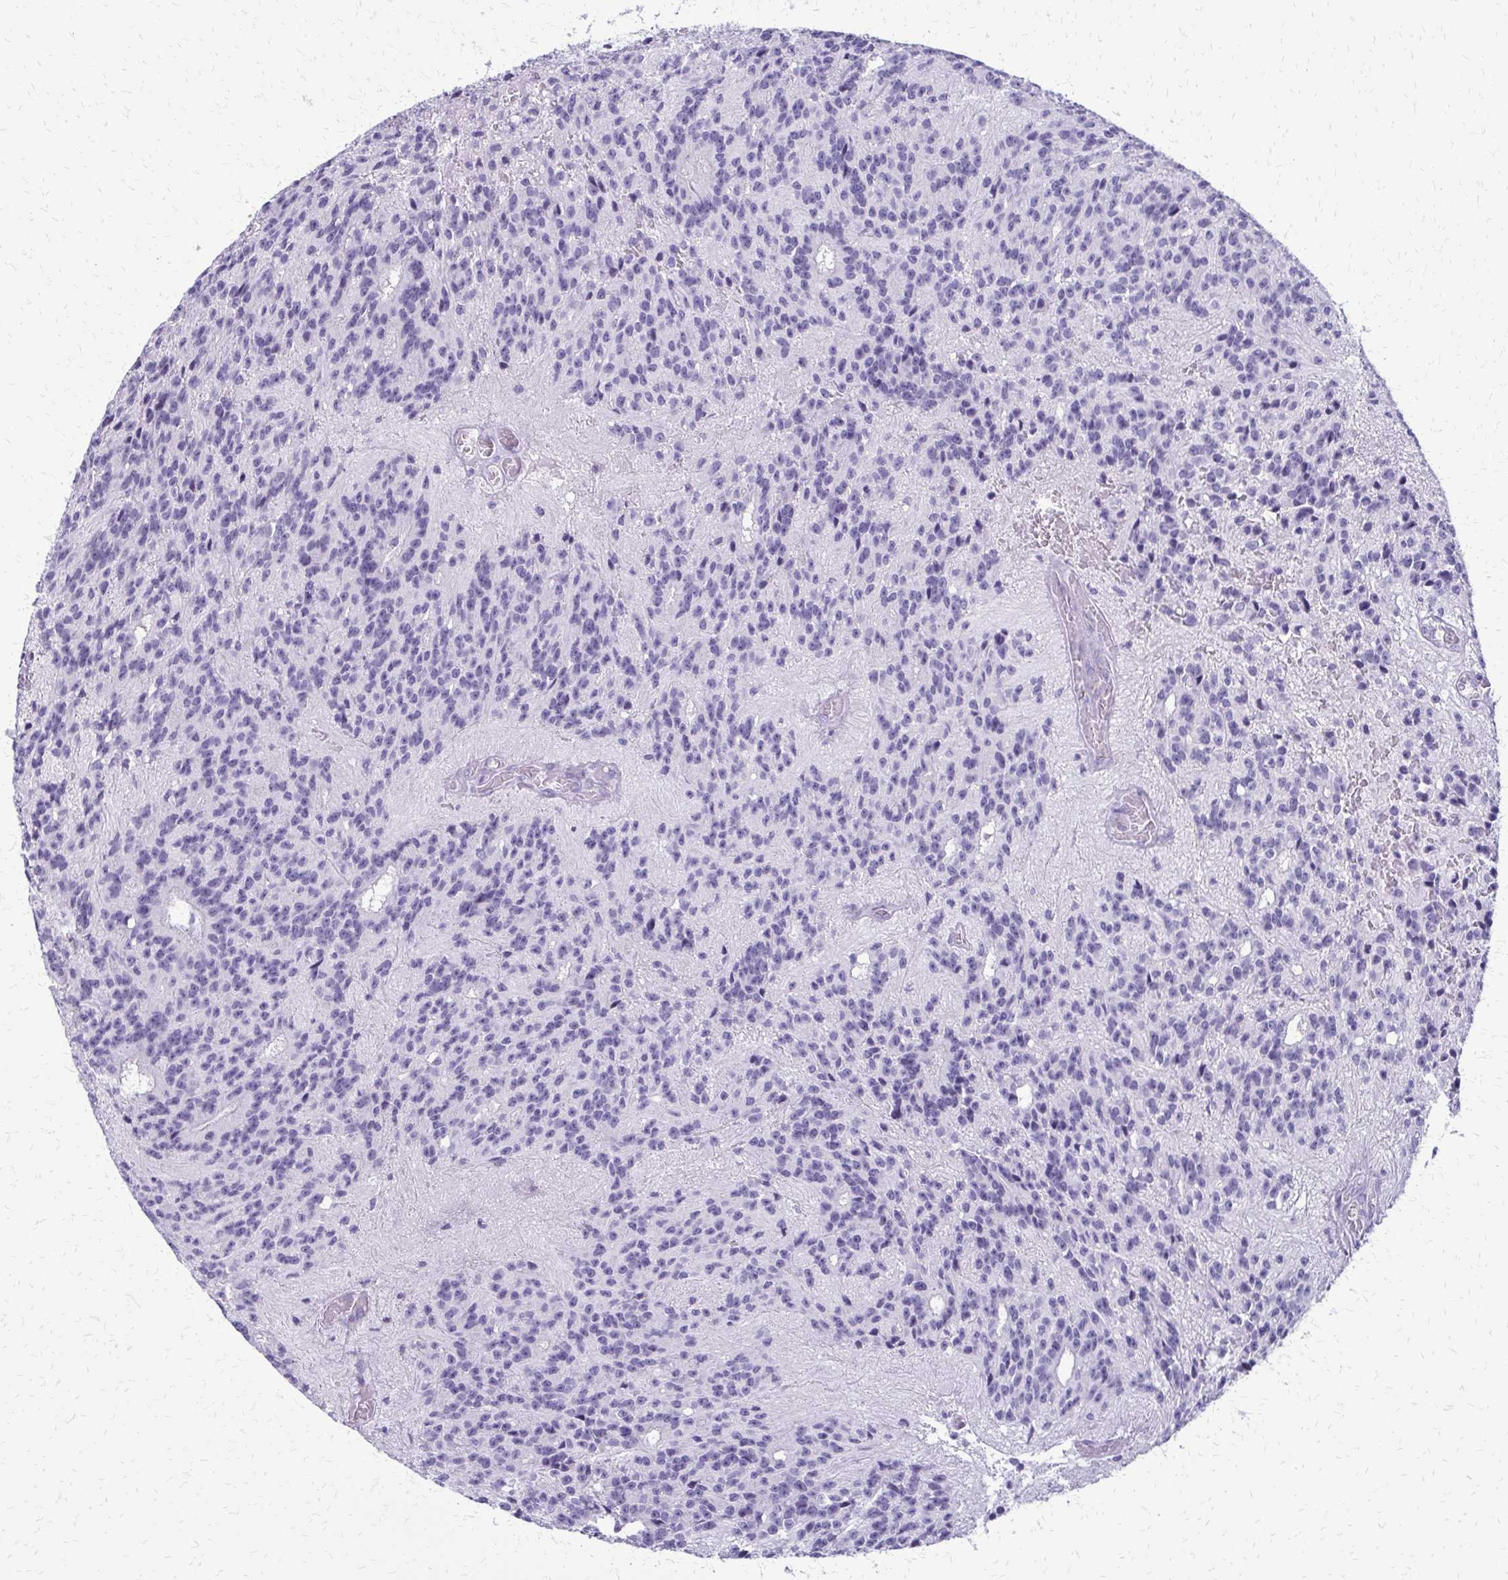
{"staining": {"intensity": "negative", "quantity": "none", "location": "none"}, "tissue": "glioma", "cell_type": "Tumor cells", "image_type": "cancer", "snomed": [{"axis": "morphology", "description": "Glioma, malignant, Low grade"}, {"axis": "topography", "description": "Brain"}], "caption": "Immunohistochemistry histopathology image of human glioma stained for a protein (brown), which demonstrates no staining in tumor cells.", "gene": "FAM162B", "patient": {"sex": "male", "age": 31}}